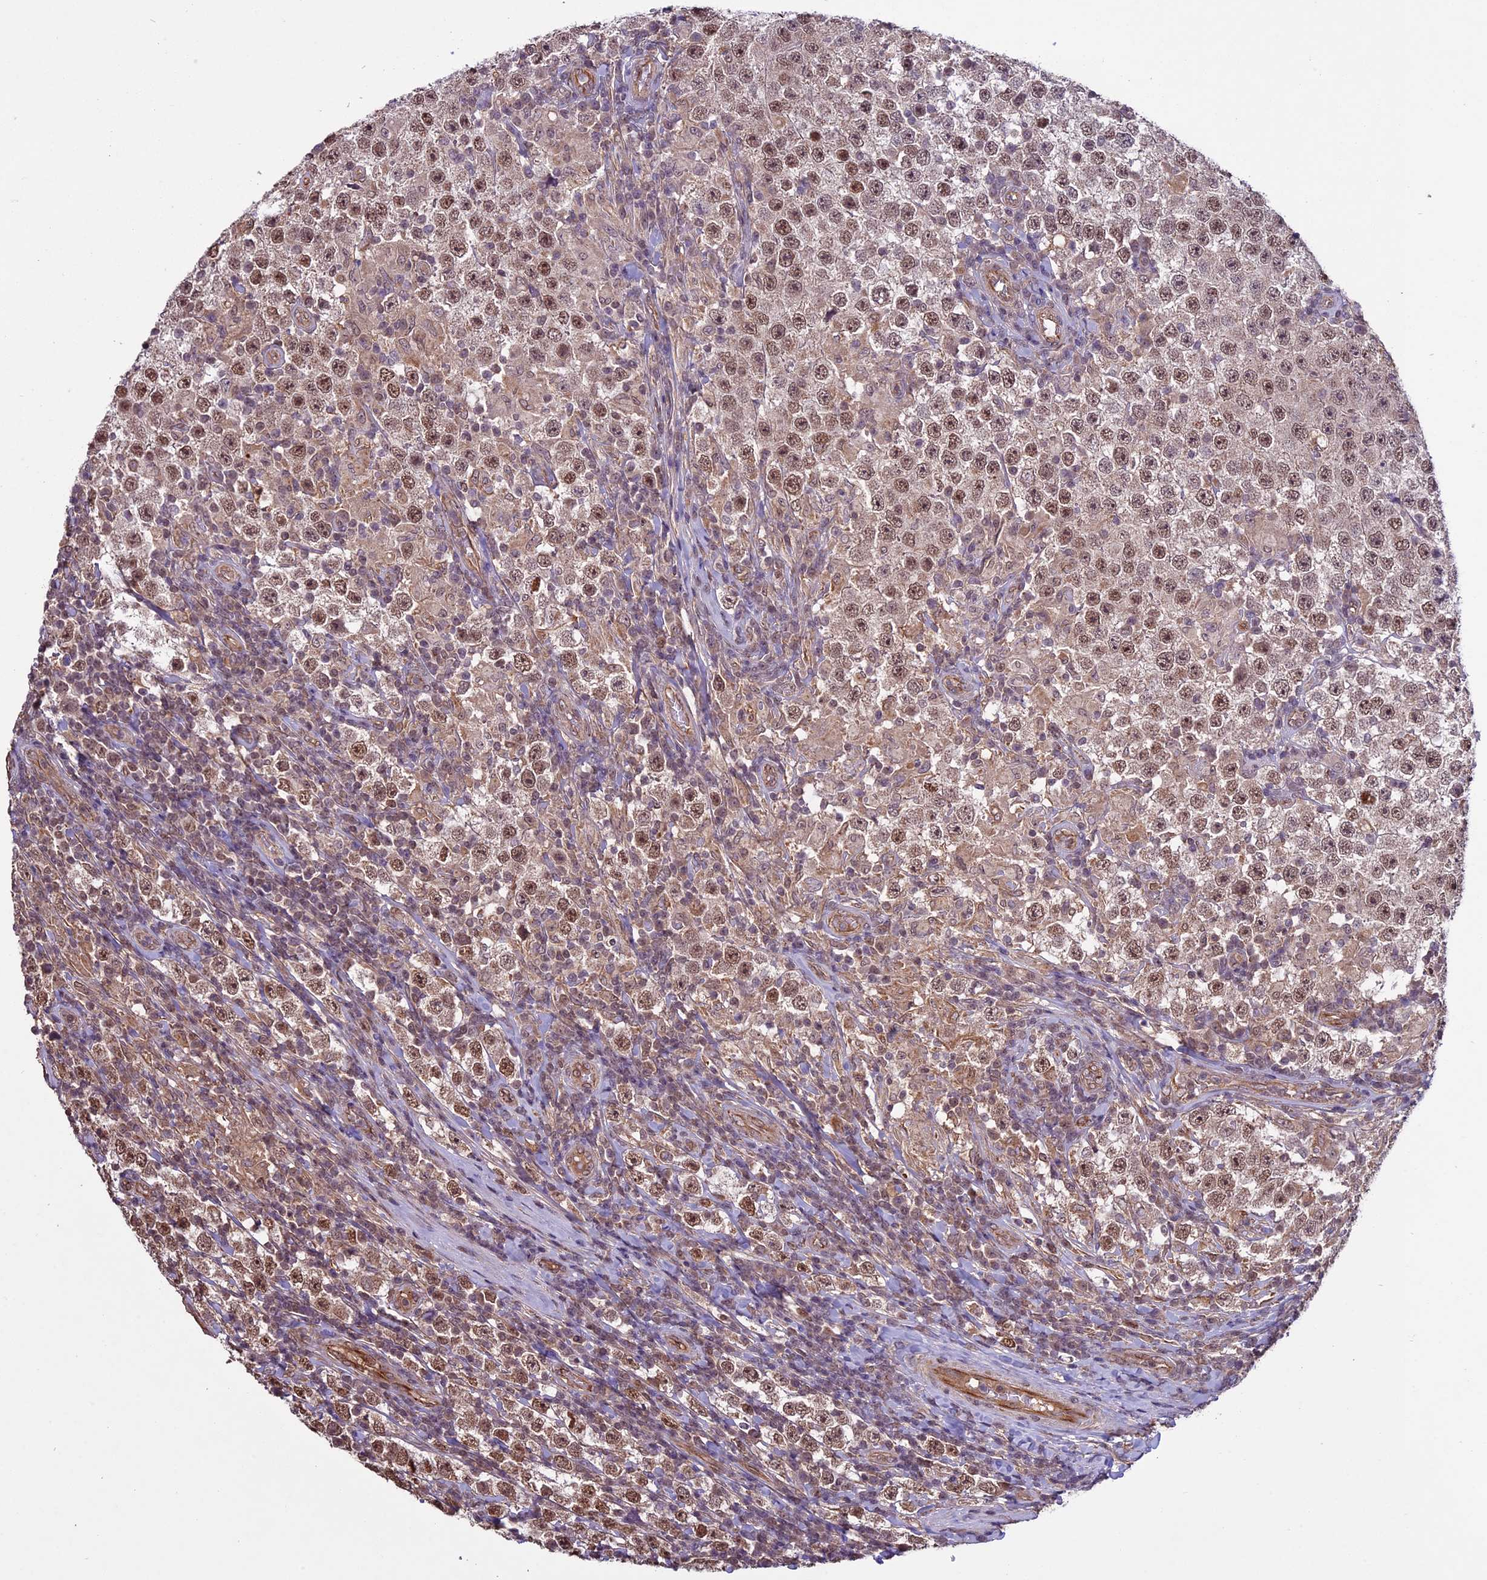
{"staining": {"intensity": "moderate", "quantity": ">75%", "location": "cytoplasmic/membranous,nuclear"}, "tissue": "testis cancer", "cell_type": "Tumor cells", "image_type": "cancer", "snomed": [{"axis": "morphology", "description": "Normal tissue, NOS"}, {"axis": "morphology", "description": "Urothelial carcinoma, High grade"}, {"axis": "morphology", "description": "Seminoma, NOS"}, {"axis": "morphology", "description": "Carcinoma, Embryonal, NOS"}, {"axis": "topography", "description": "Urinary bladder"}, {"axis": "topography", "description": "Testis"}], "caption": "Human testis urothelial carcinoma (high-grade) stained for a protein (brown) displays moderate cytoplasmic/membranous and nuclear positive expression in approximately >75% of tumor cells.", "gene": "C3orf70", "patient": {"sex": "male", "age": 41}}